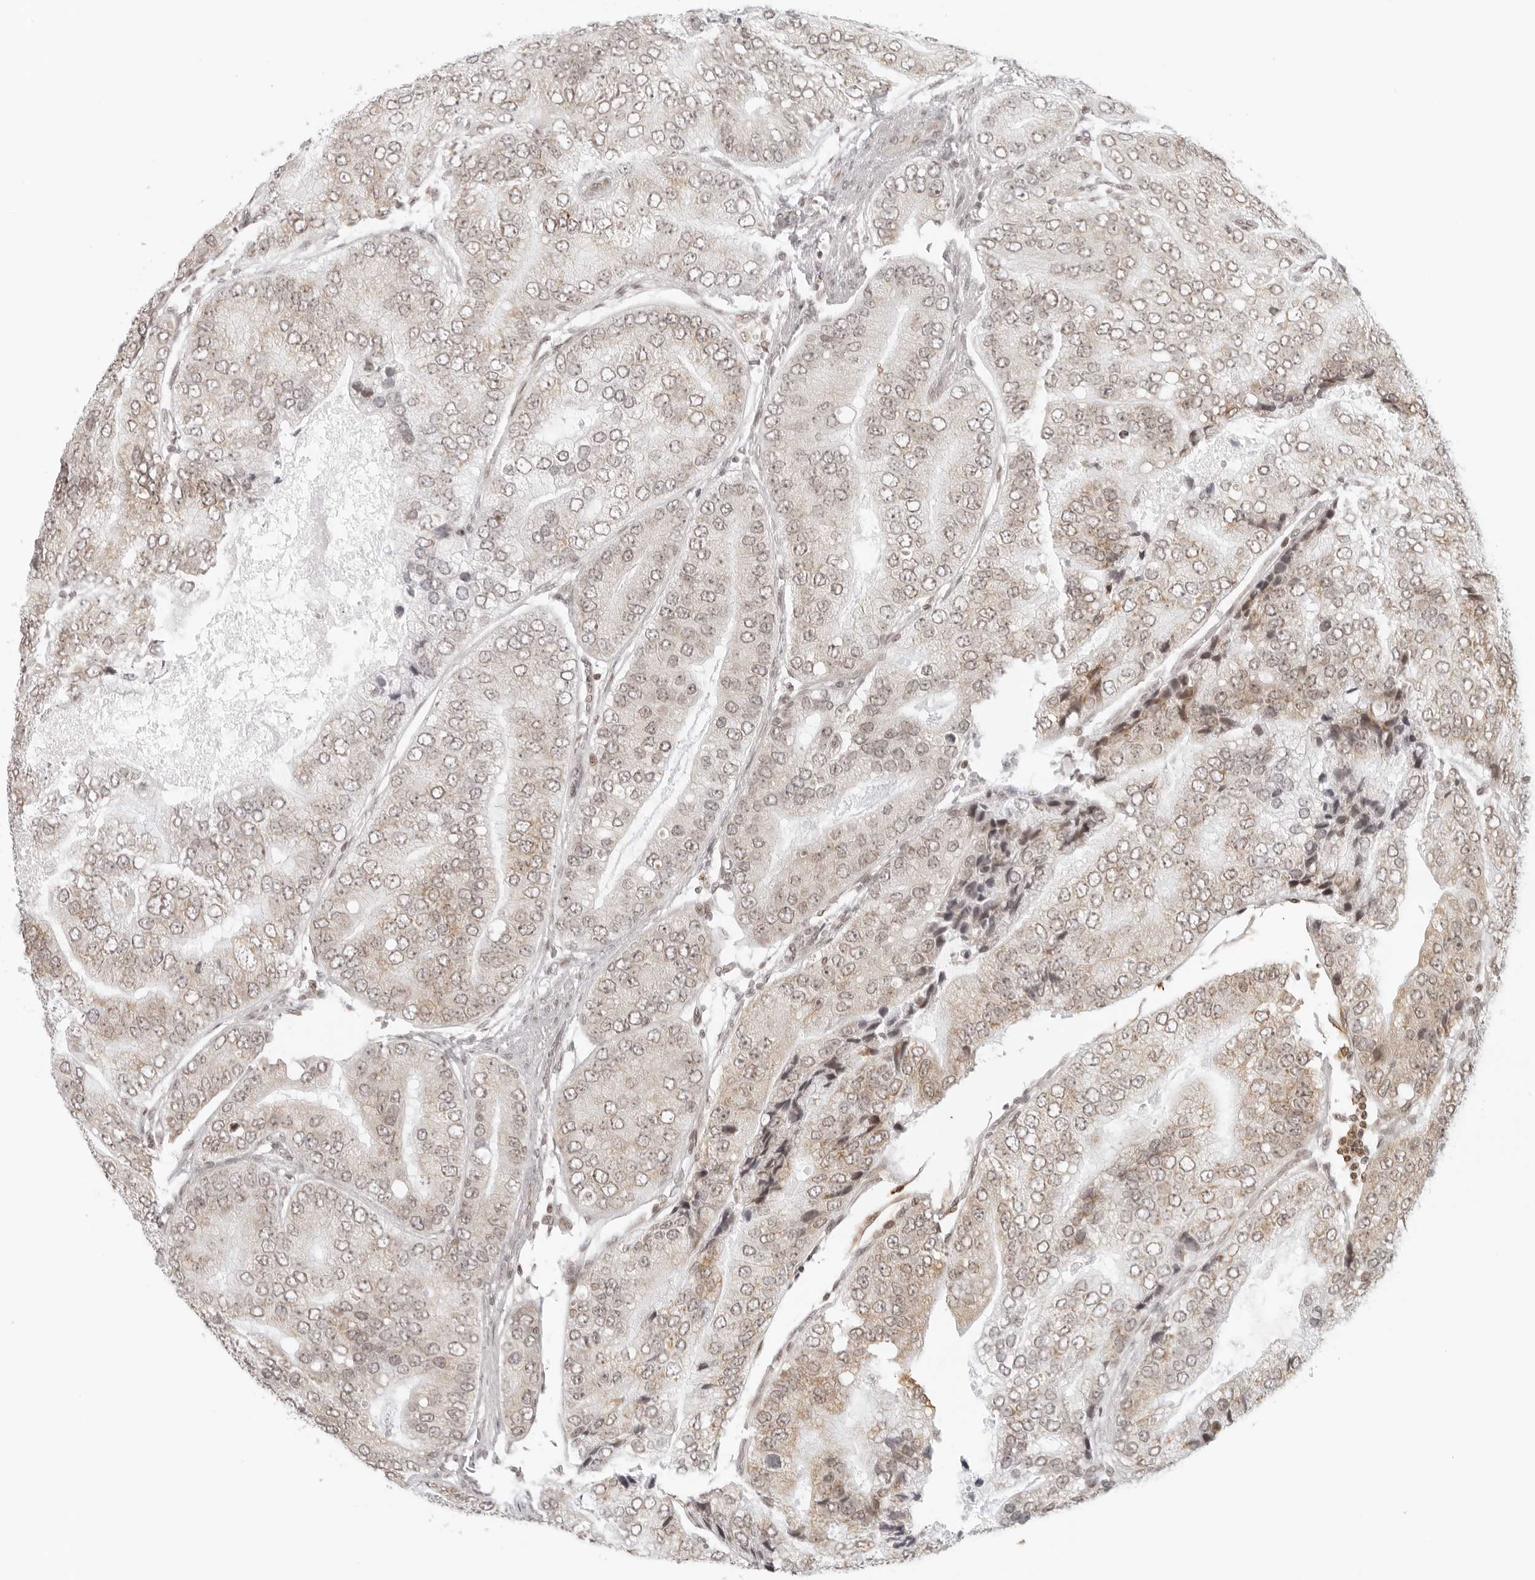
{"staining": {"intensity": "weak", "quantity": ">75%", "location": "cytoplasmic/membranous,nuclear"}, "tissue": "prostate cancer", "cell_type": "Tumor cells", "image_type": "cancer", "snomed": [{"axis": "morphology", "description": "Adenocarcinoma, High grade"}, {"axis": "topography", "description": "Prostate"}], "caption": "The immunohistochemical stain shows weak cytoplasmic/membranous and nuclear positivity in tumor cells of prostate adenocarcinoma (high-grade) tissue.", "gene": "ZNF407", "patient": {"sex": "male", "age": 70}}